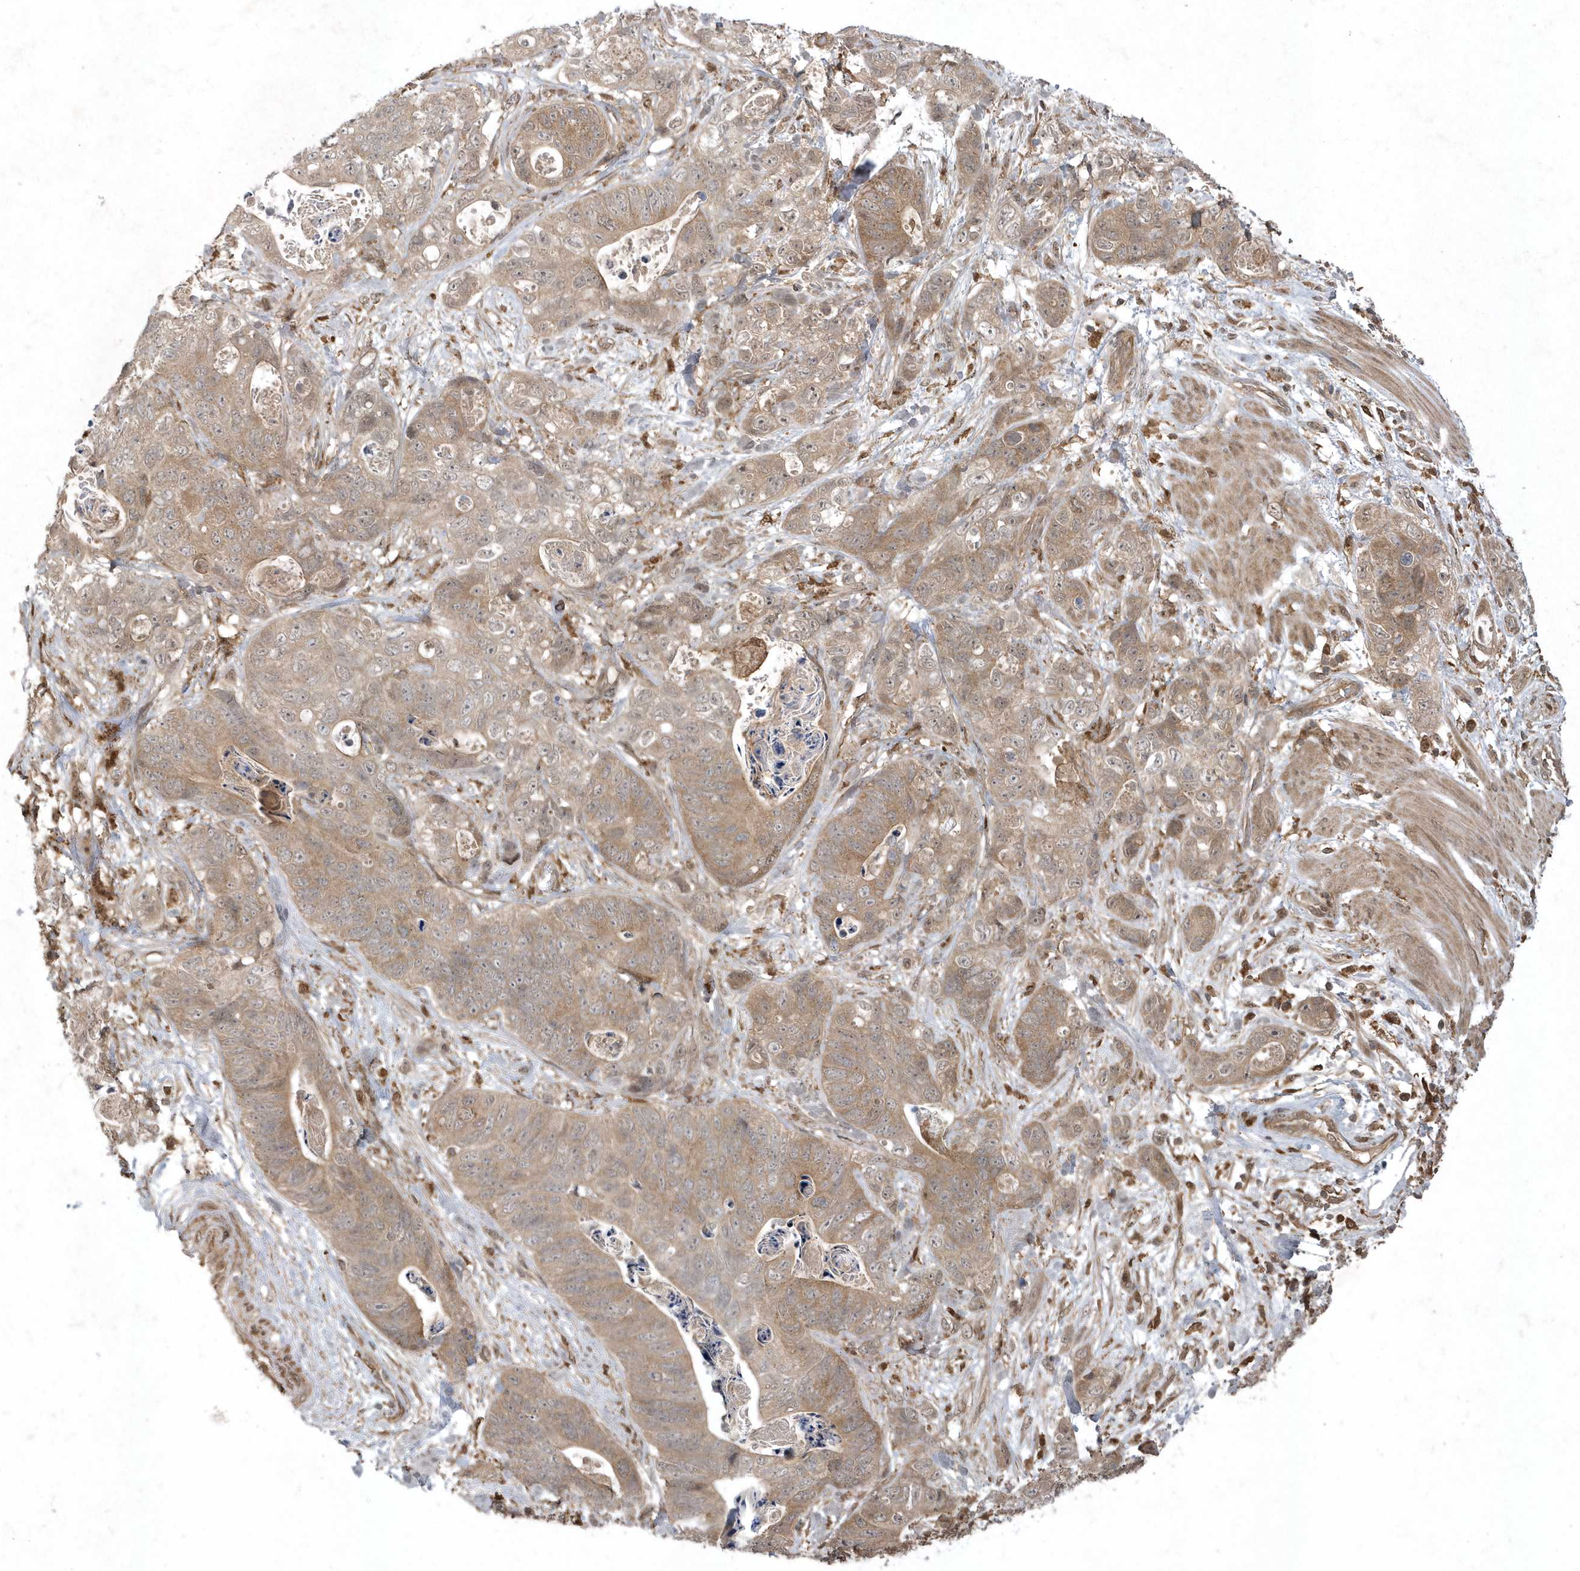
{"staining": {"intensity": "weak", "quantity": ">75%", "location": "cytoplasmic/membranous"}, "tissue": "stomach cancer", "cell_type": "Tumor cells", "image_type": "cancer", "snomed": [{"axis": "morphology", "description": "Normal tissue, NOS"}, {"axis": "morphology", "description": "Adenocarcinoma, NOS"}, {"axis": "topography", "description": "Stomach"}], "caption": "Stomach cancer (adenocarcinoma) stained for a protein exhibits weak cytoplasmic/membranous positivity in tumor cells.", "gene": "LACC1", "patient": {"sex": "female", "age": 89}}